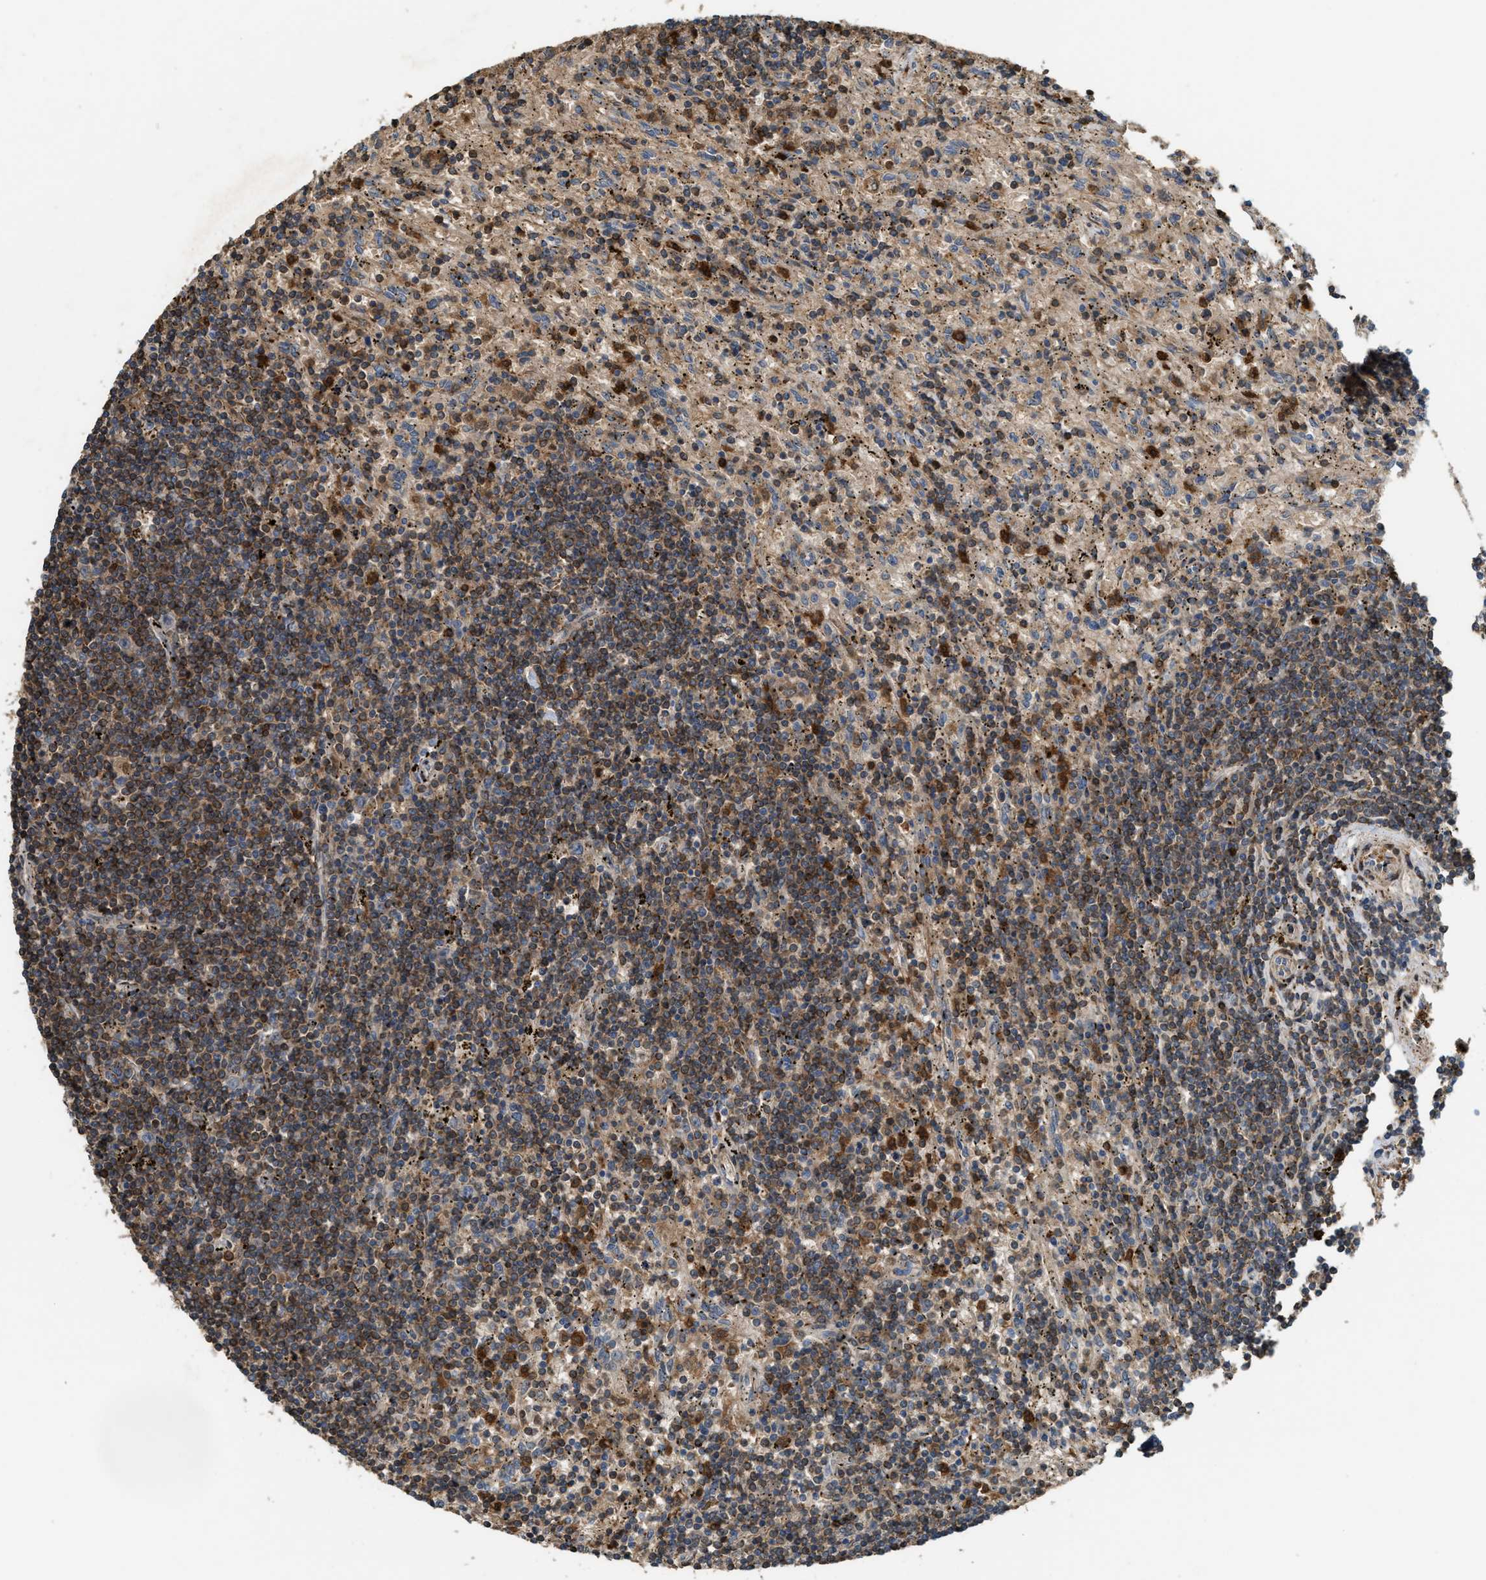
{"staining": {"intensity": "moderate", "quantity": "<25%", "location": "cytoplasmic/membranous"}, "tissue": "lymphoma", "cell_type": "Tumor cells", "image_type": "cancer", "snomed": [{"axis": "morphology", "description": "Malignant lymphoma, non-Hodgkin's type, Low grade"}, {"axis": "topography", "description": "Spleen"}], "caption": "An immunohistochemistry (IHC) micrograph of tumor tissue is shown. Protein staining in brown labels moderate cytoplasmic/membranous positivity in low-grade malignant lymphoma, non-Hodgkin's type within tumor cells. (Brightfield microscopy of DAB IHC at high magnification).", "gene": "SERPINB5", "patient": {"sex": "male", "age": 76}}